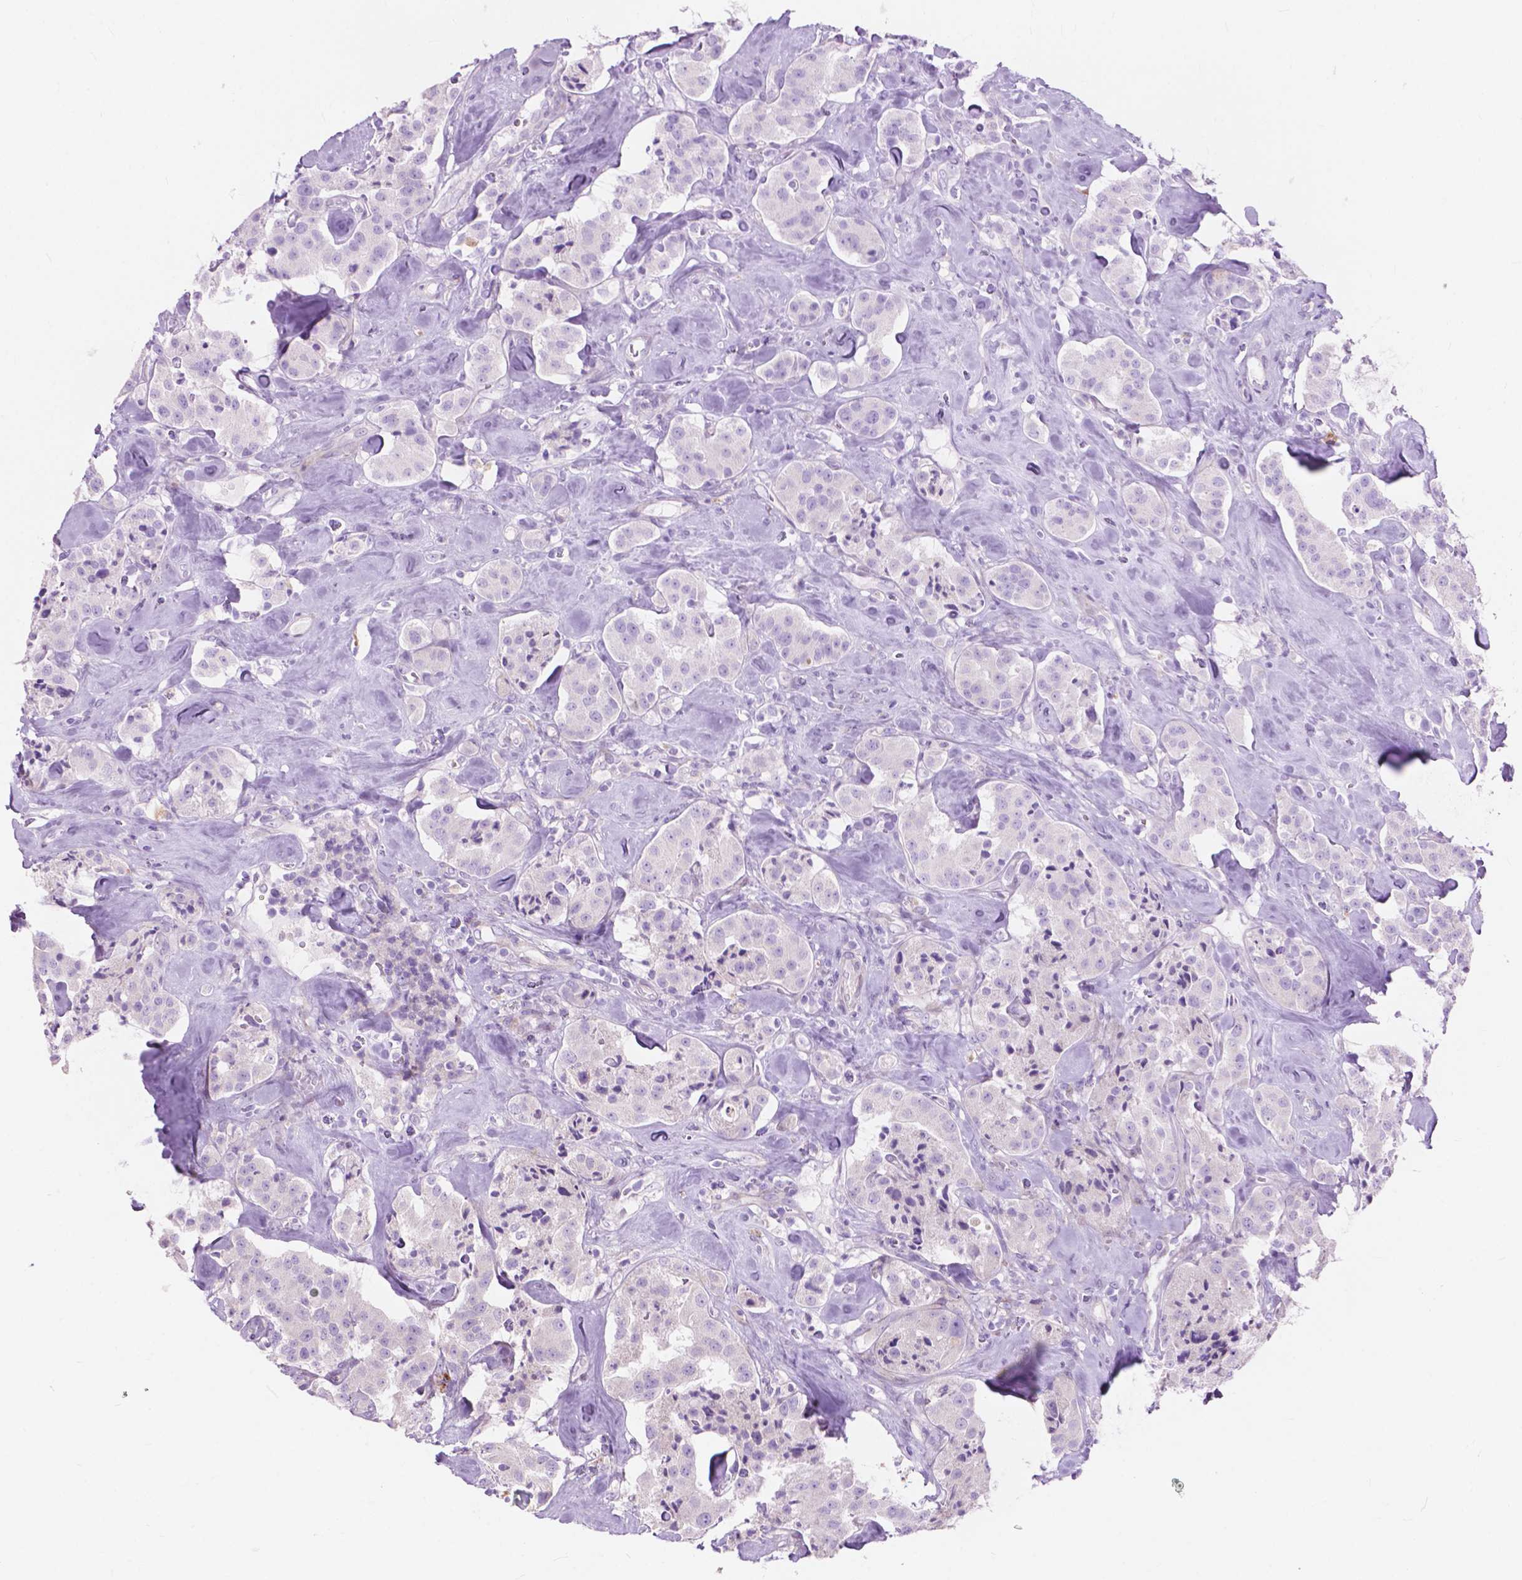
{"staining": {"intensity": "negative", "quantity": "none", "location": "none"}, "tissue": "carcinoid", "cell_type": "Tumor cells", "image_type": "cancer", "snomed": [{"axis": "morphology", "description": "Carcinoid, malignant, NOS"}, {"axis": "topography", "description": "Pancreas"}], "caption": "Immunohistochemistry (IHC) micrograph of neoplastic tissue: carcinoid stained with DAB demonstrates no significant protein expression in tumor cells.", "gene": "MORN1", "patient": {"sex": "male", "age": 41}}